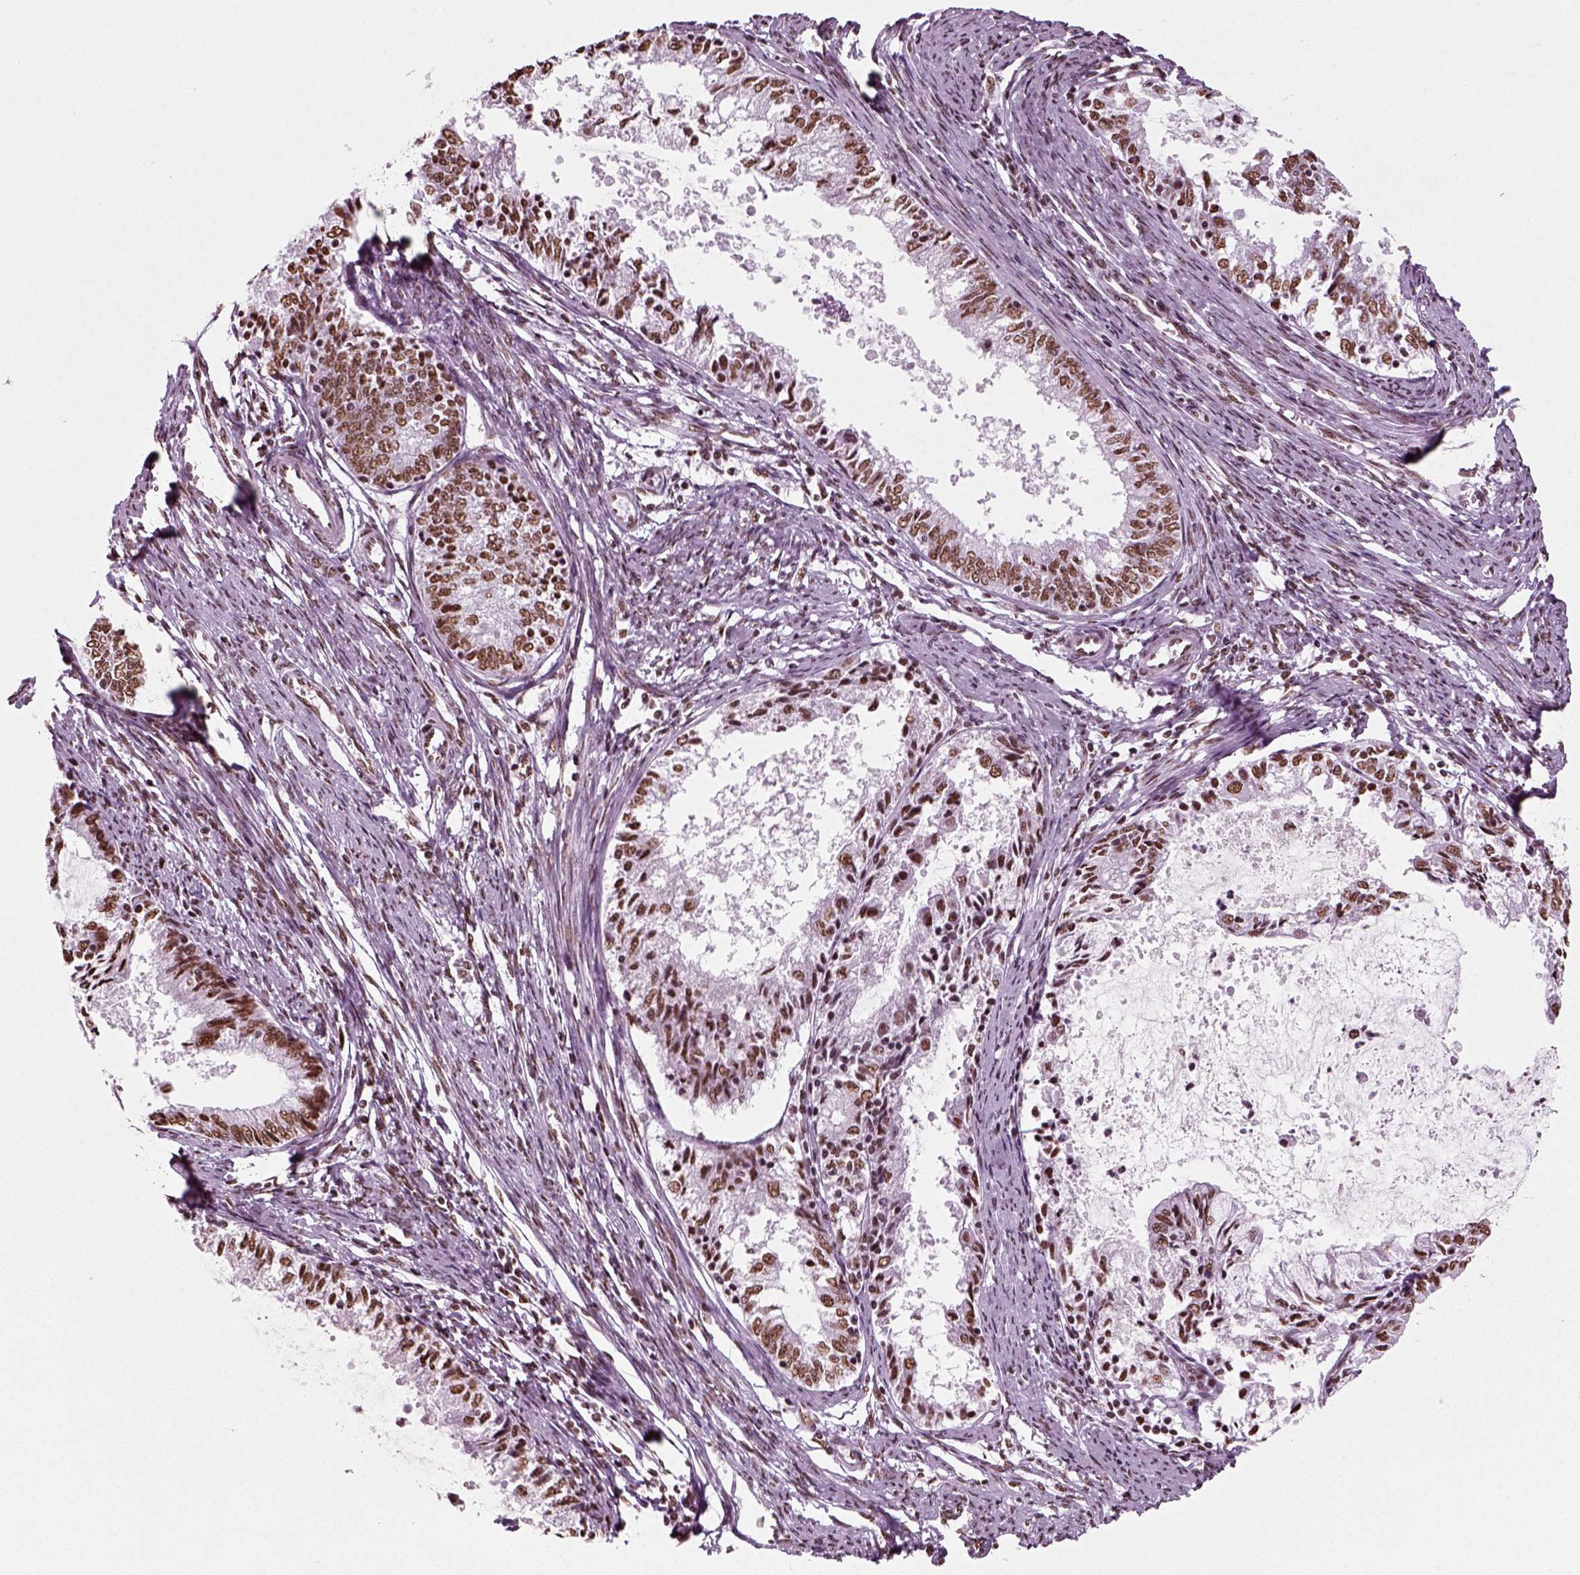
{"staining": {"intensity": "moderate", "quantity": ">75%", "location": "nuclear"}, "tissue": "endometrial cancer", "cell_type": "Tumor cells", "image_type": "cancer", "snomed": [{"axis": "morphology", "description": "Adenocarcinoma, NOS"}, {"axis": "topography", "description": "Endometrium"}], "caption": "A brown stain highlights moderate nuclear expression of a protein in adenocarcinoma (endometrial) tumor cells.", "gene": "POLR1H", "patient": {"sex": "female", "age": 57}}